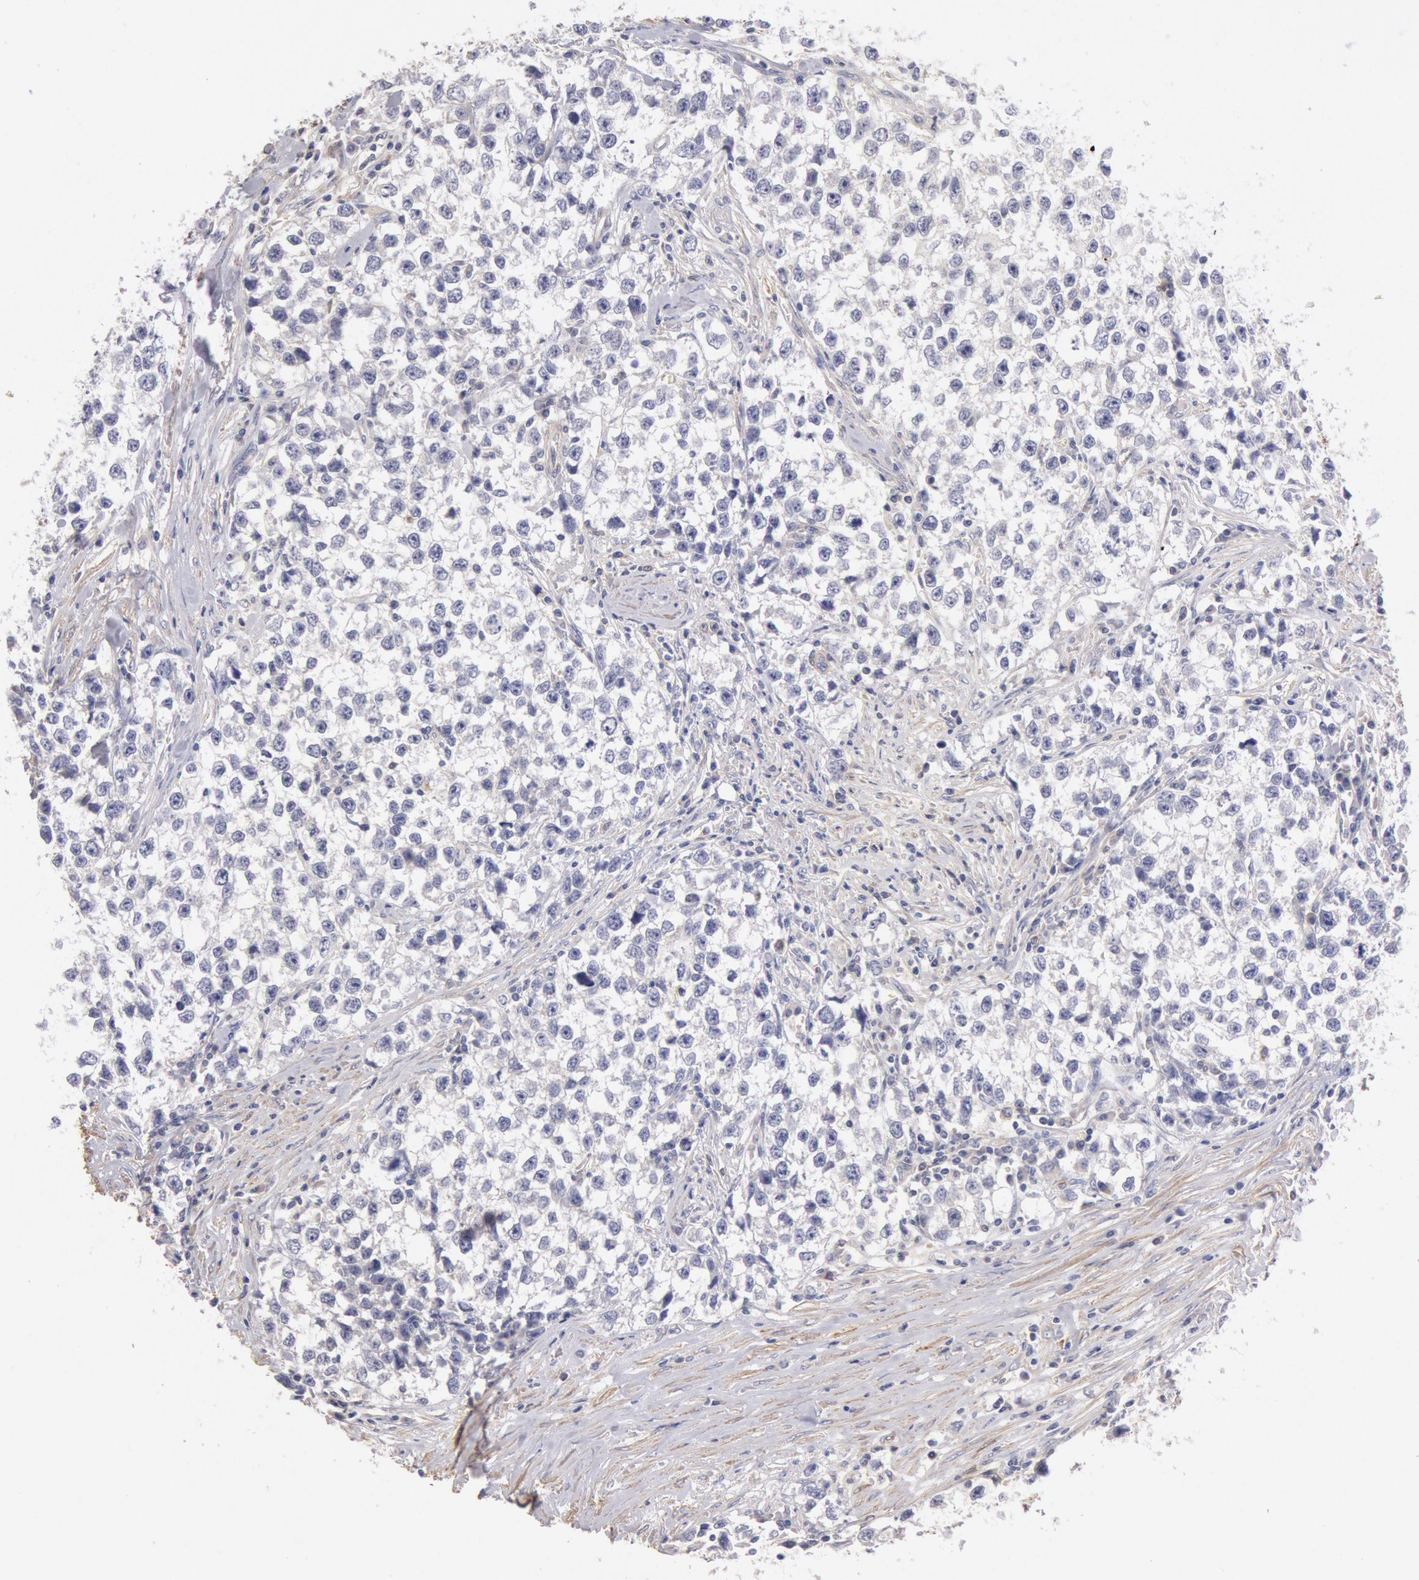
{"staining": {"intensity": "negative", "quantity": "none", "location": "none"}, "tissue": "testis cancer", "cell_type": "Tumor cells", "image_type": "cancer", "snomed": [{"axis": "morphology", "description": "Seminoma, NOS"}, {"axis": "morphology", "description": "Carcinoma, Embryonal, NOS"}, {"axis": "topography", "description": "Testis"}], "caption": "Tumor cells are negative for protein expression in human embryonal carcinoma (testis). (Stains: DAB (3,3'-diaminobenzidine) IHC with hematoxylin counter stain, Microscopy: brightfield microscopy at high magnification).", "gene": "TMED8", "patient": {"sex": "male", "age": 30}}